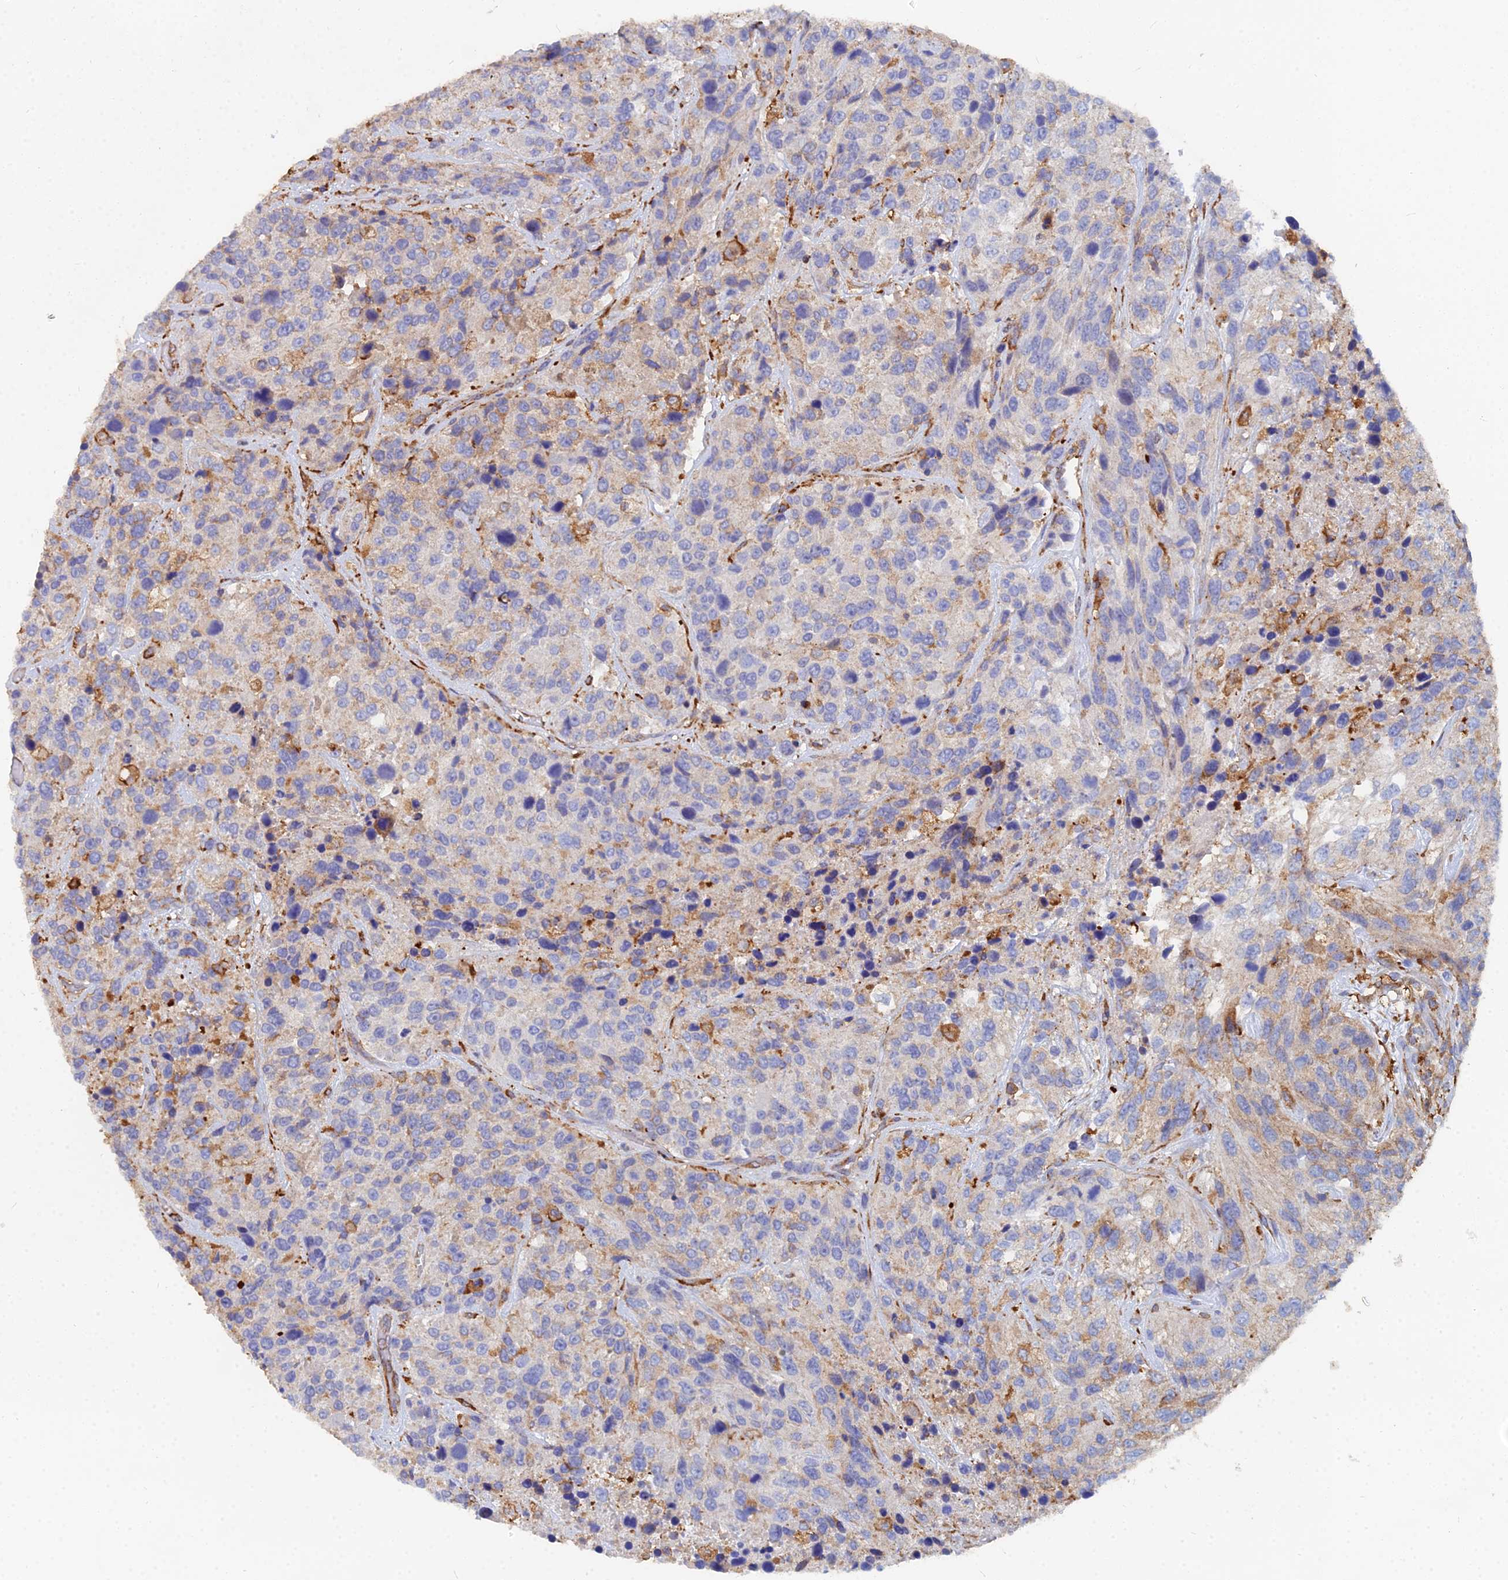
{"staining": {"intensity": "negative", "quantity": "none", "location": "none"}, "tissue": "urothelial cancer", "cell_type": "Tumor cells", "image_type": "cancer", "snomed": [{"axis": "morphology", "description": "Urothelial carcinoma, High grade"}, {"axis": "topography", "description": "Urinary bladder"}], "caption": "IHC of high-grade urothelial carcinoma demonstrates no positivity in tumor cells.", "gene": "GPR42", "patient": {"sex": "female", "age": 70}}